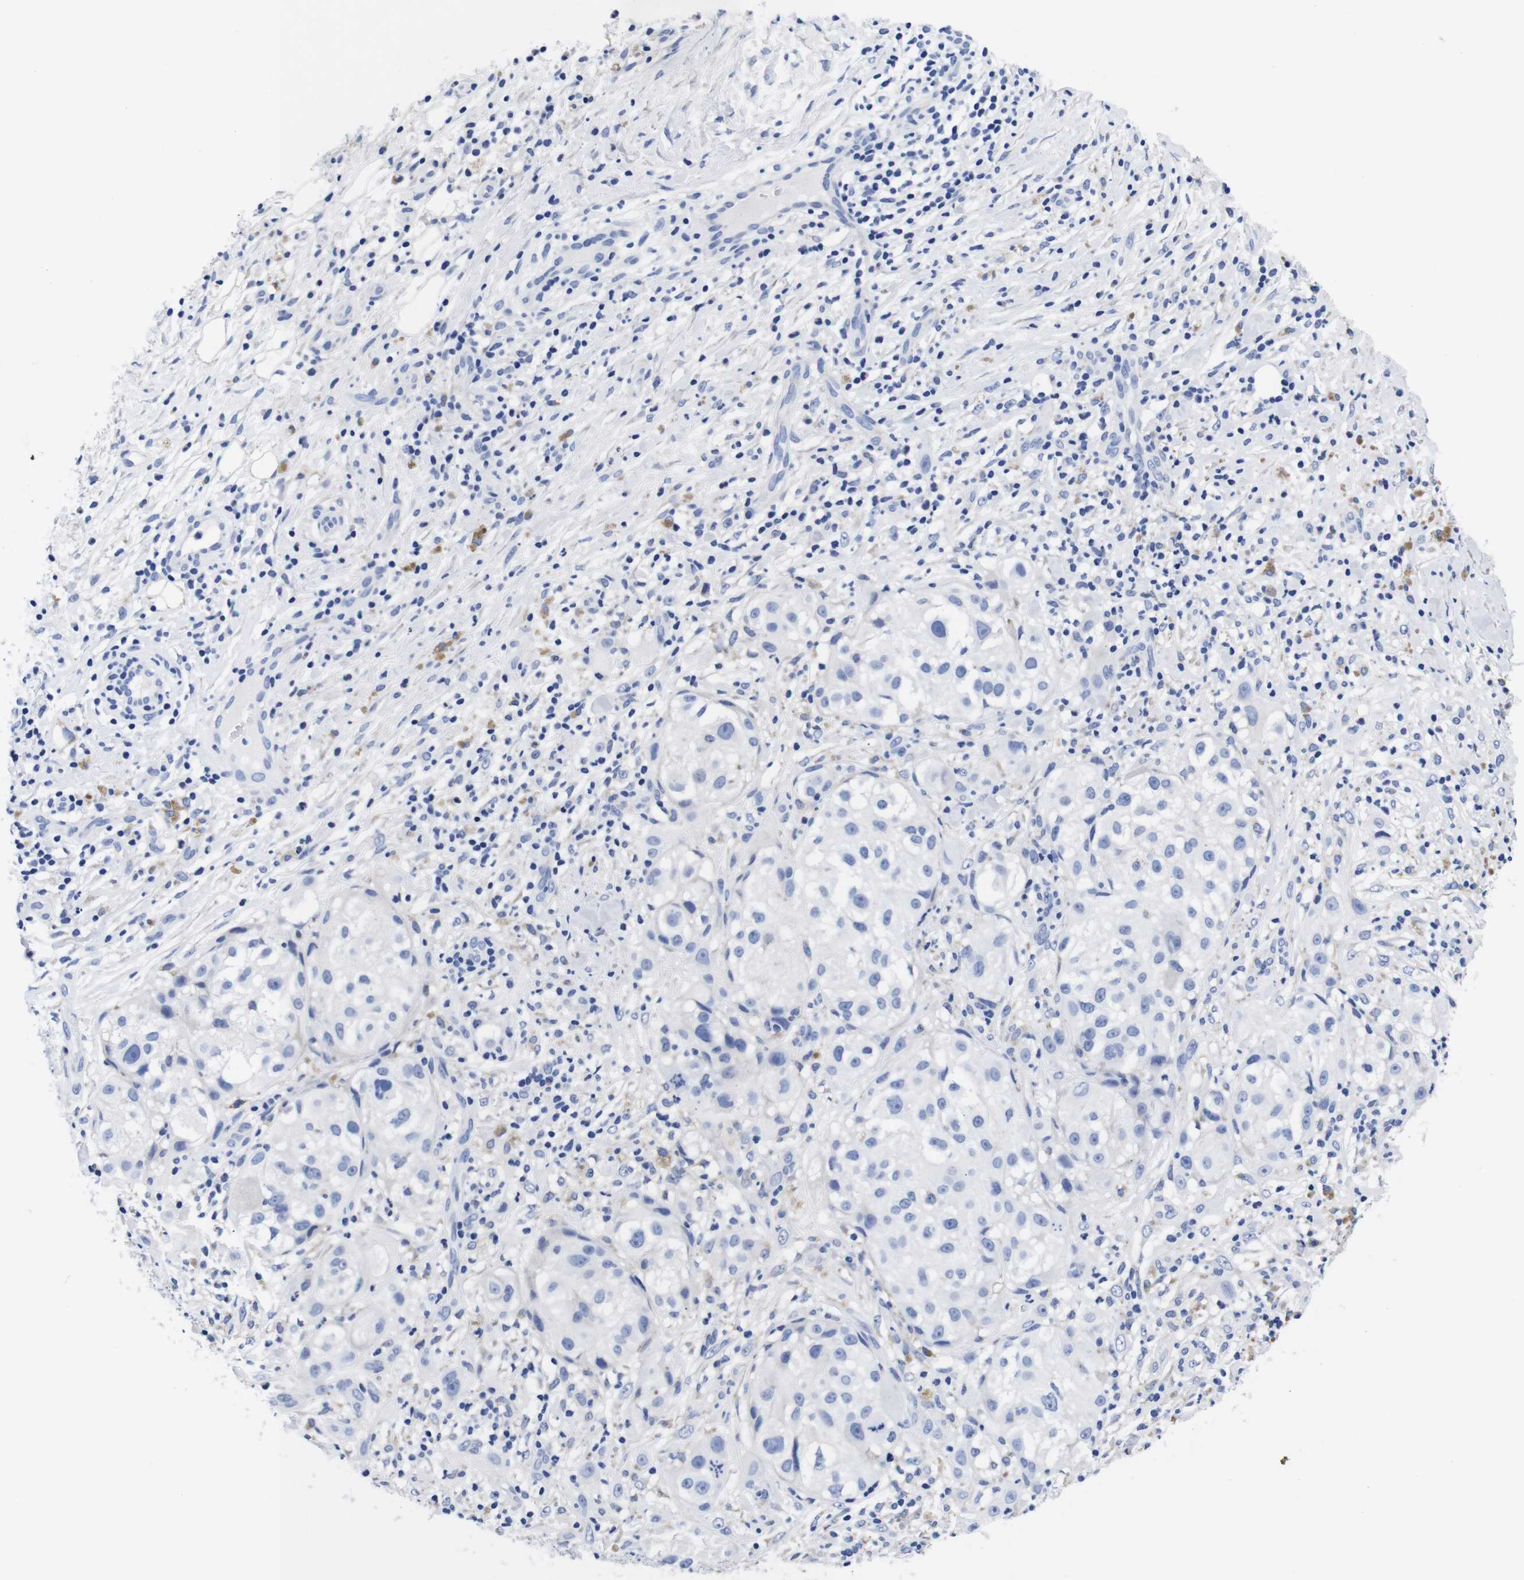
{"staining": {"intensity": "negative", "quantity": "none", "location": "none"}, "tissue": "melanoma", "cell_type": "Tumor cells", "image_type": "cancer", "snomed": [{"axis": "morphology", "description": "Necrosis, NOS"}, {"axis": "morphology", "description": "Malignant melanoma, NOS"}, {"axis": "topography", "description": "Skin"}], "caption": "The immunohistochemistry micrograph has no significant staining in tumor cells of melanoma tissue.", "gene": "CLEC4G", "patient": {"sex": "female", "age": 87}}